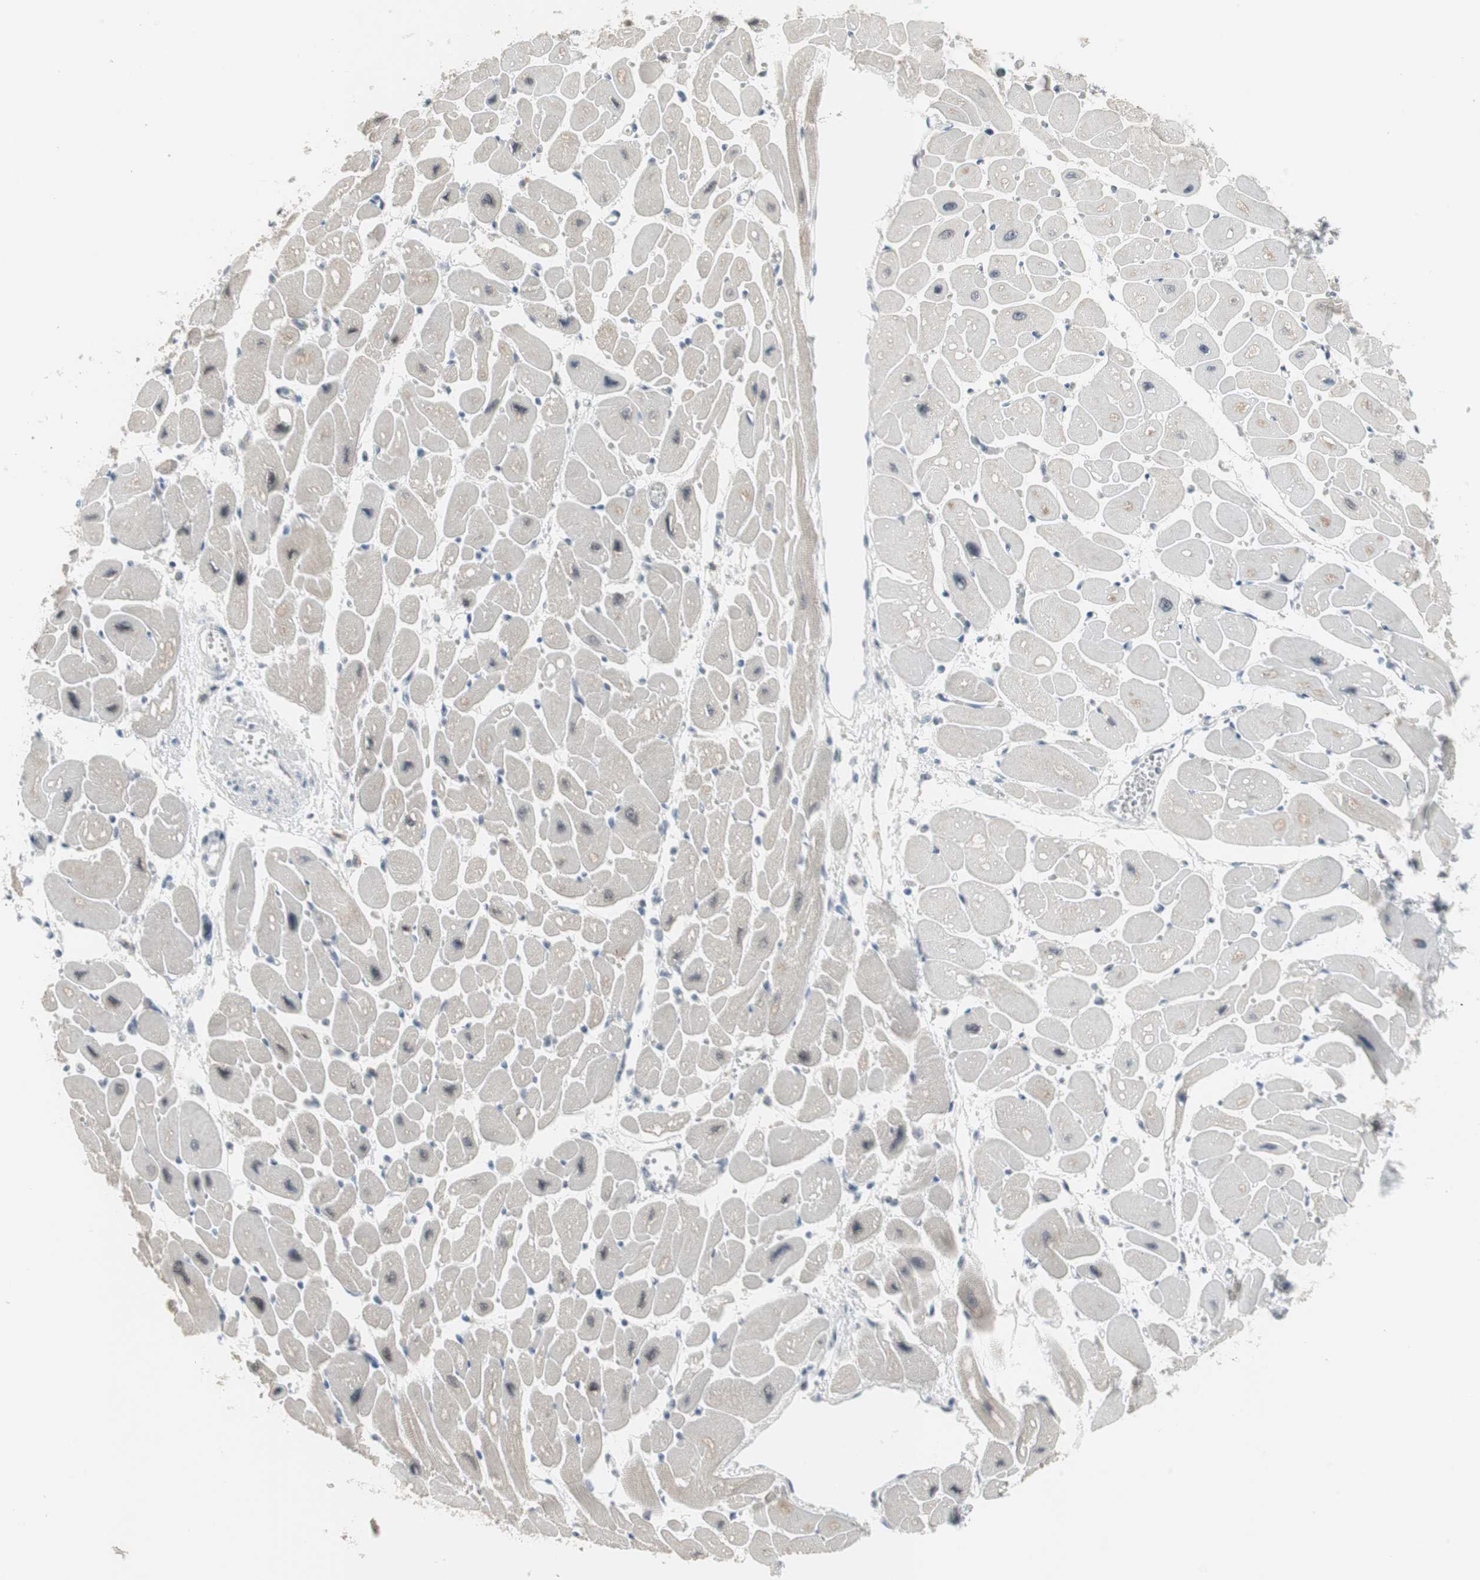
{"staining": {"intensity": "moderate", "quantity": "<25%", "location": "nuclear"}, "tissue": "heart muscle", "cell_type": "Cardiomyocytes", "image_type": "normal", "snomed": [{"axis": "morphology", "description": "Normal tissue, NOS"}, {"axis": "topography", "description": "Heart"}], "caption": "This image shows normal heart muscle stained with immunohistochemistry (IHC) to label a protein in brown. The nuclear of cardiomyocytes show moderate positivity for the protein. Nuclei are counter-stained blue.", "gene": "RTF1", "patient": {"sex": "female", "age": 54}}